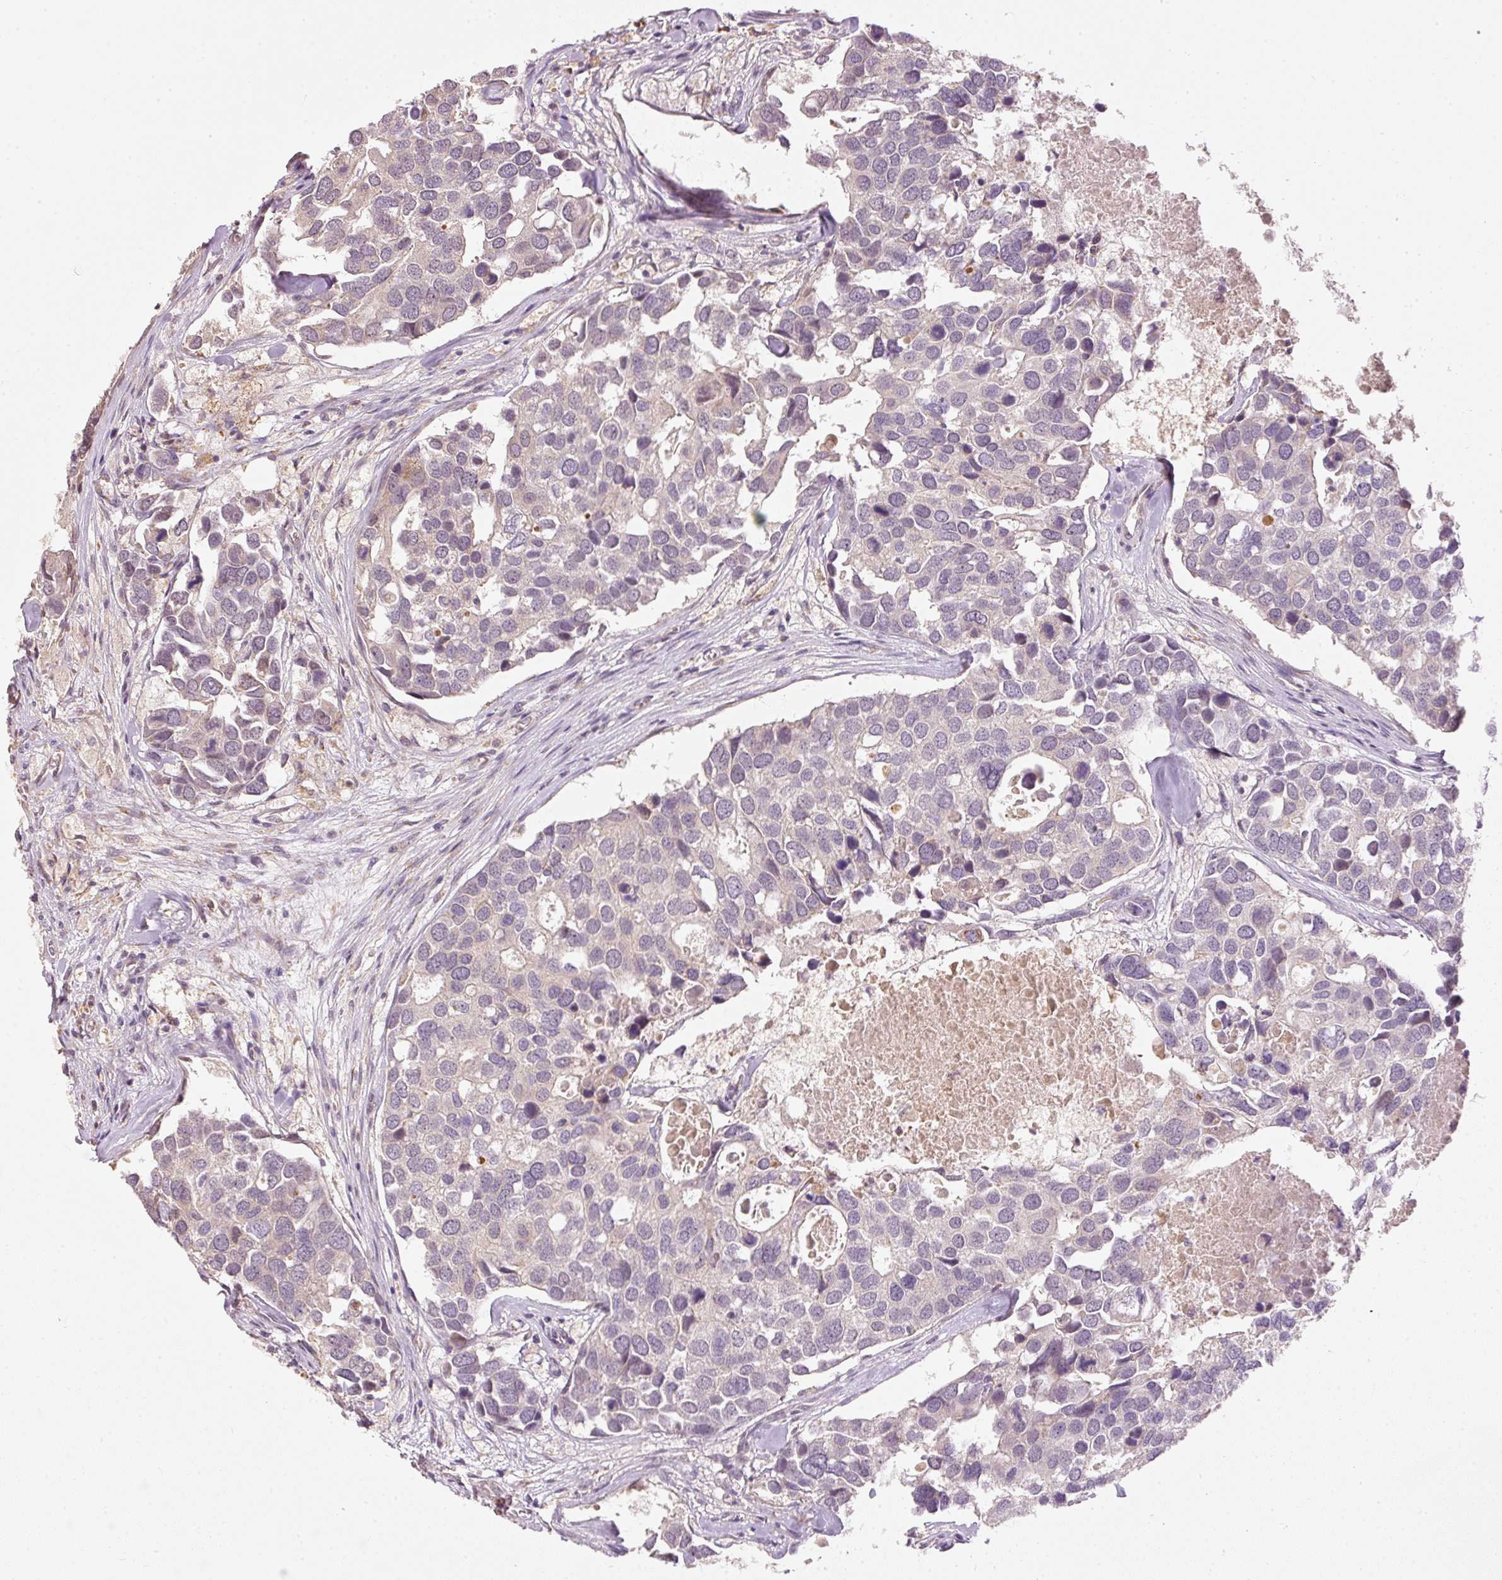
{"staining": {"intensity": "weak", "quantity": "<25%", "location": "cytoplasmic/membranous"}, "tissue": "breast cancer", "cell_type": "Tumor cells", "image_type": "cancer", "snomed": [{"axis": "morphology", "description": "Duct carcinoma"}, {"axis": "topography", "description": "Breast"}], "caption": "Breast cancer was stained to show a protein in brown. There is no significant positivity in tumor cells. (DAB (3,3'-diaminobenzidine) immunohistochemistry visualized using brightfield microscopy, high magnification).", "gene": "MTHFD1L", "patient": {"sex": "female", "age": 83}}